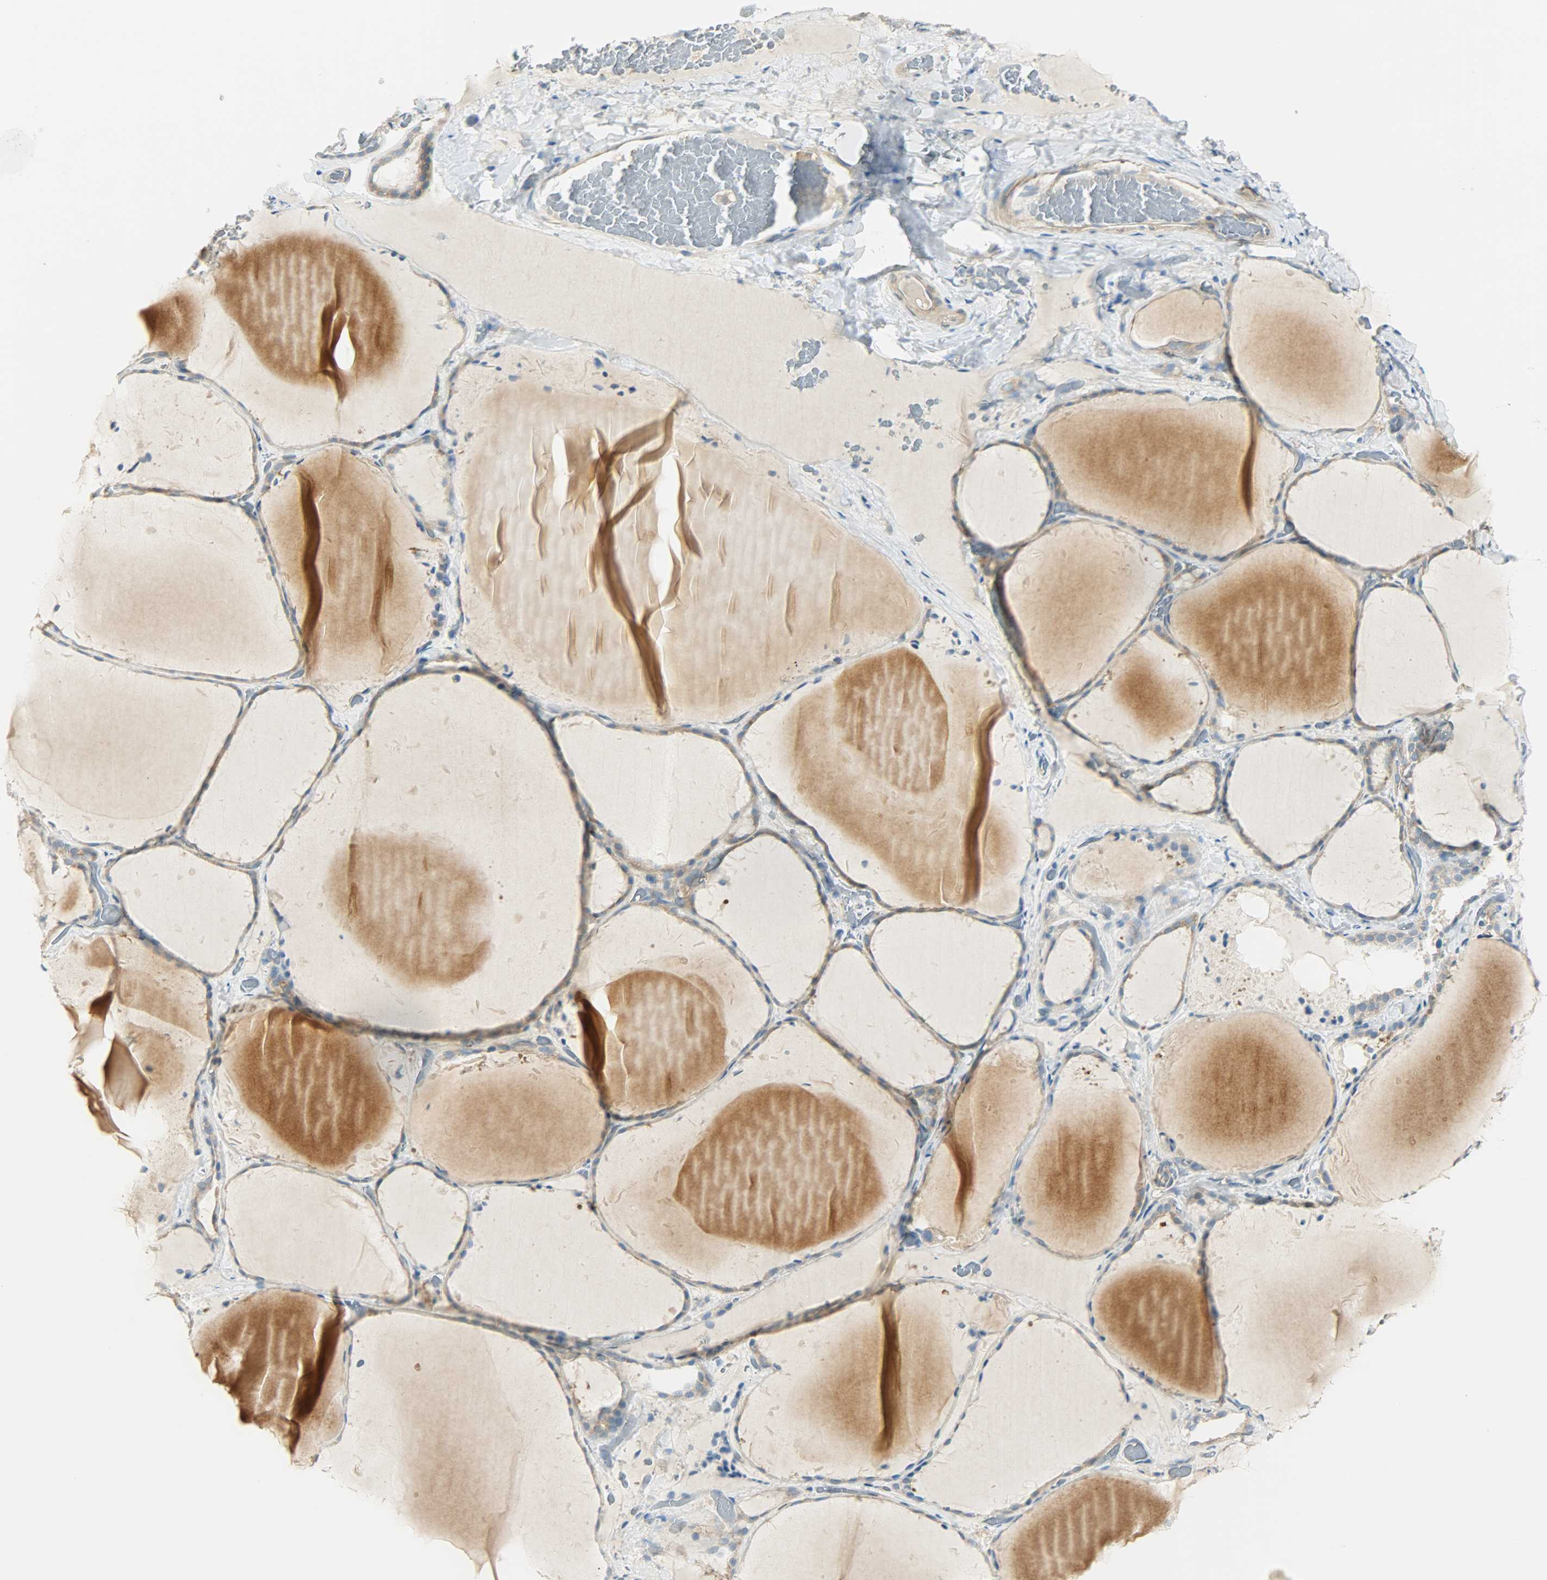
{"staining": {"intensity": "weak", "quantity": "25%-75%", "location": "cytoplasmic/membranous"}, "tissue": "thyroid gland", "cell_type": "Glandular cells", "image_type": "normal", "snomed": [{"axis": "morphology", "description": "Normal tissue, NOS"}, {"axis": "topography", "description": "Thyroid gland"}], "caption": "Normal thyroid gland shows weak cytoplasmic/membranous positivity in about 25%-75% of glandular cells, visualized by immunohistochemistry.", "gene": "TSC22D2", "patient": {"sex": "female", "age": 22}}